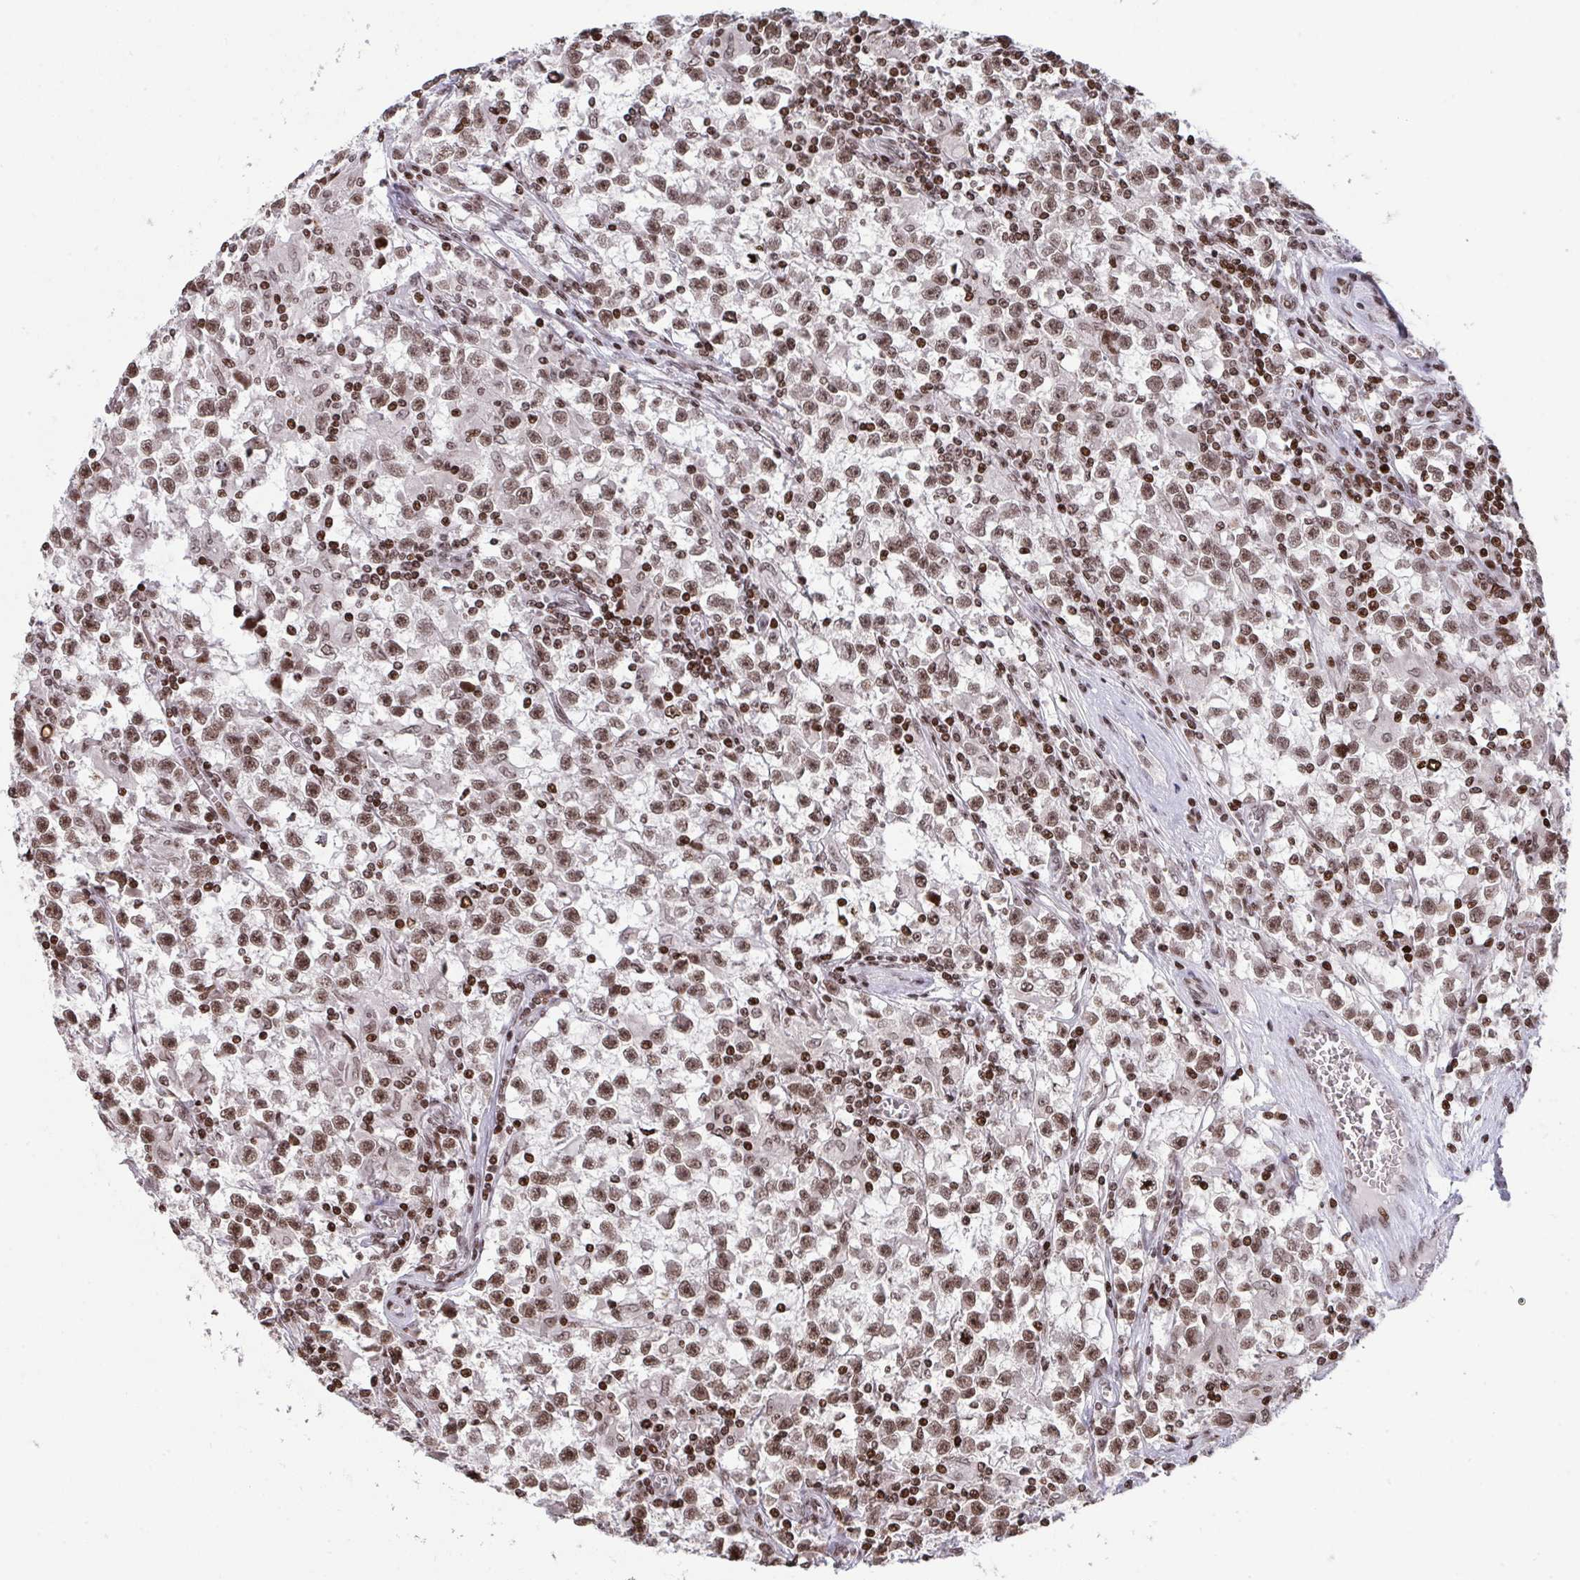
{"staining": {"intensity": "moderate", "quantity": ">75%", "location": "nuclear"}, "tissue": "testis cancer", "cell_type": "Tumor cells", "image_type": "cancer", "snomed": [{"axis": "morphology", "description": "Seminoma, NOS"}, {"axis": "topography", "description": "Testis"}], "caption": "An image showing moderate nuclear expression in approximately >75% of tumor cells in testis cancer, as visualized by brown immunohistochemical staining.", "gene": "NIP7", "patient": {"sex": "male", "age": 31}}